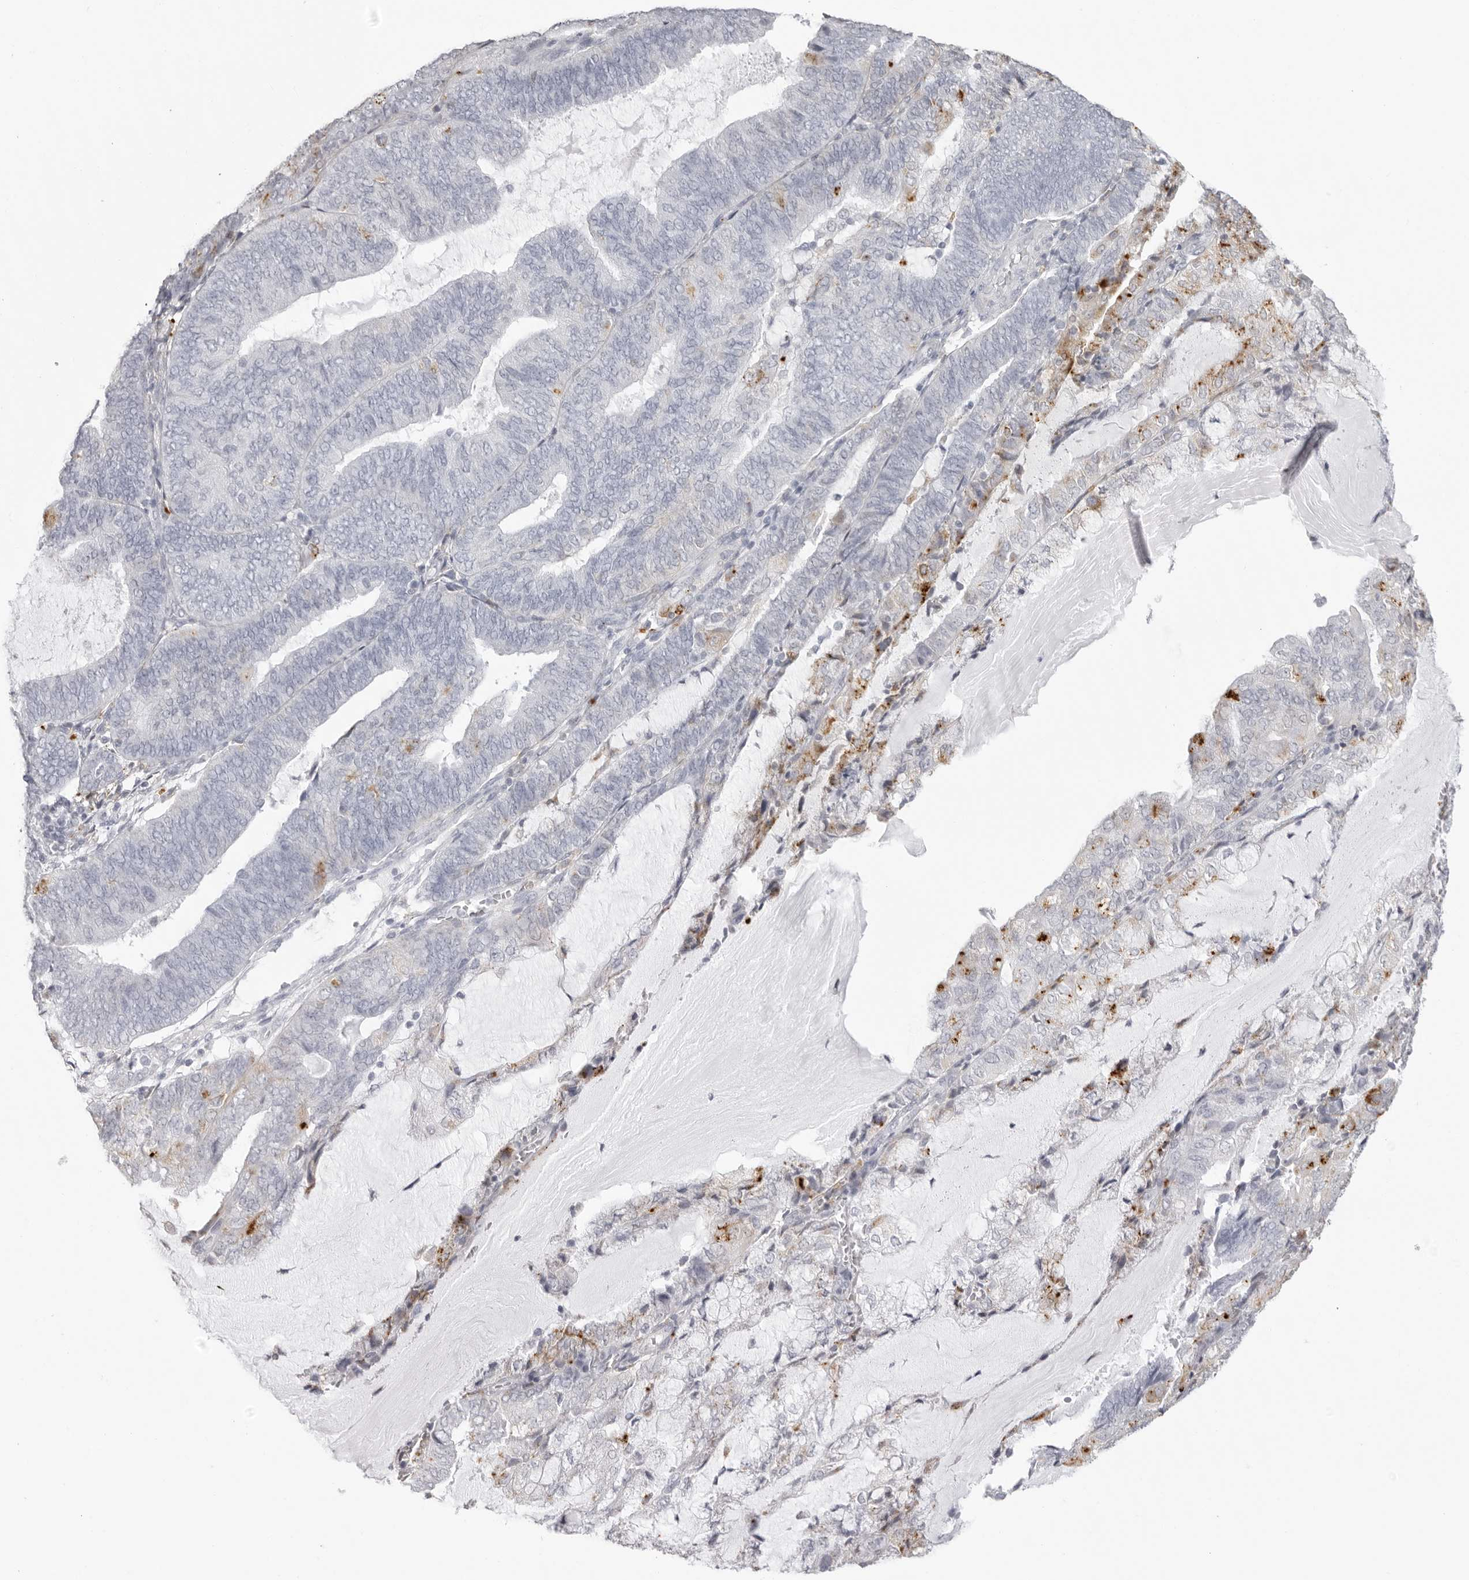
{"staining": {"intensity": "negative", "quantity": "none", "location": "none"}, "tissue": "endometrial cancer", "cell_type": "Tumor cells", "image_type": "cancer", "snomed": [{"axis": "morphology", "description": "Adenocarcinoma, NOS"}, {"axis": "topography", "description": "Endometrium"}], "caption": "A high-resolution histopathology image shows immunohistochemistry (IHC) staining of endometrial cancer, which reveals no significant positivity in tumor cells.", "gene": "IL25", "patient": {"sex": "female", "age": 81}}